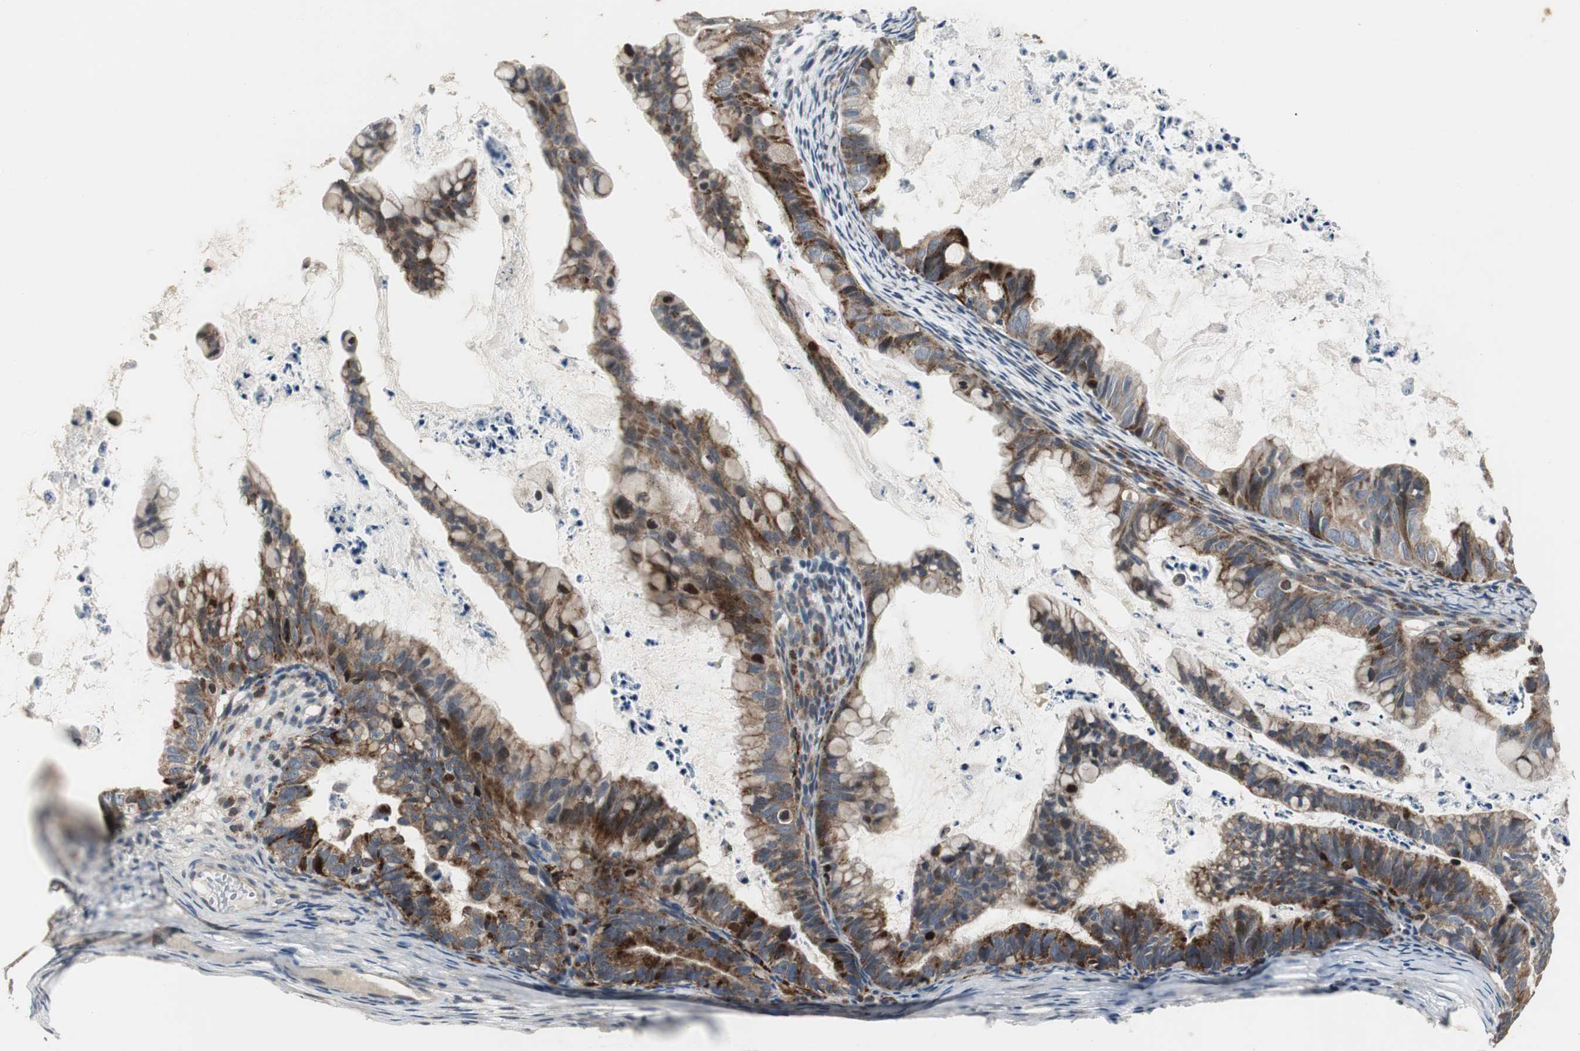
{"staining": {"intensity": "strong", "quantity": ">75%", "location": "cytoplasmic/membranous"}, "tissue": "ovarian cancer", "cell_type": "Tumor cells", "image_type": "cancer", "snomed": [{"axis": "morphology", "description": "Cystadenocarcinoma, mucinous, NOS"}, {"axis": "topography", "description": "Ovary"}], "caption": "An image of ovarian cancer stained for a protein displays strong cytoplasmic/membranous brown staining in tumor cells.", "gene": "MYT1", "patient": {"sex": "female", "age": 36}}